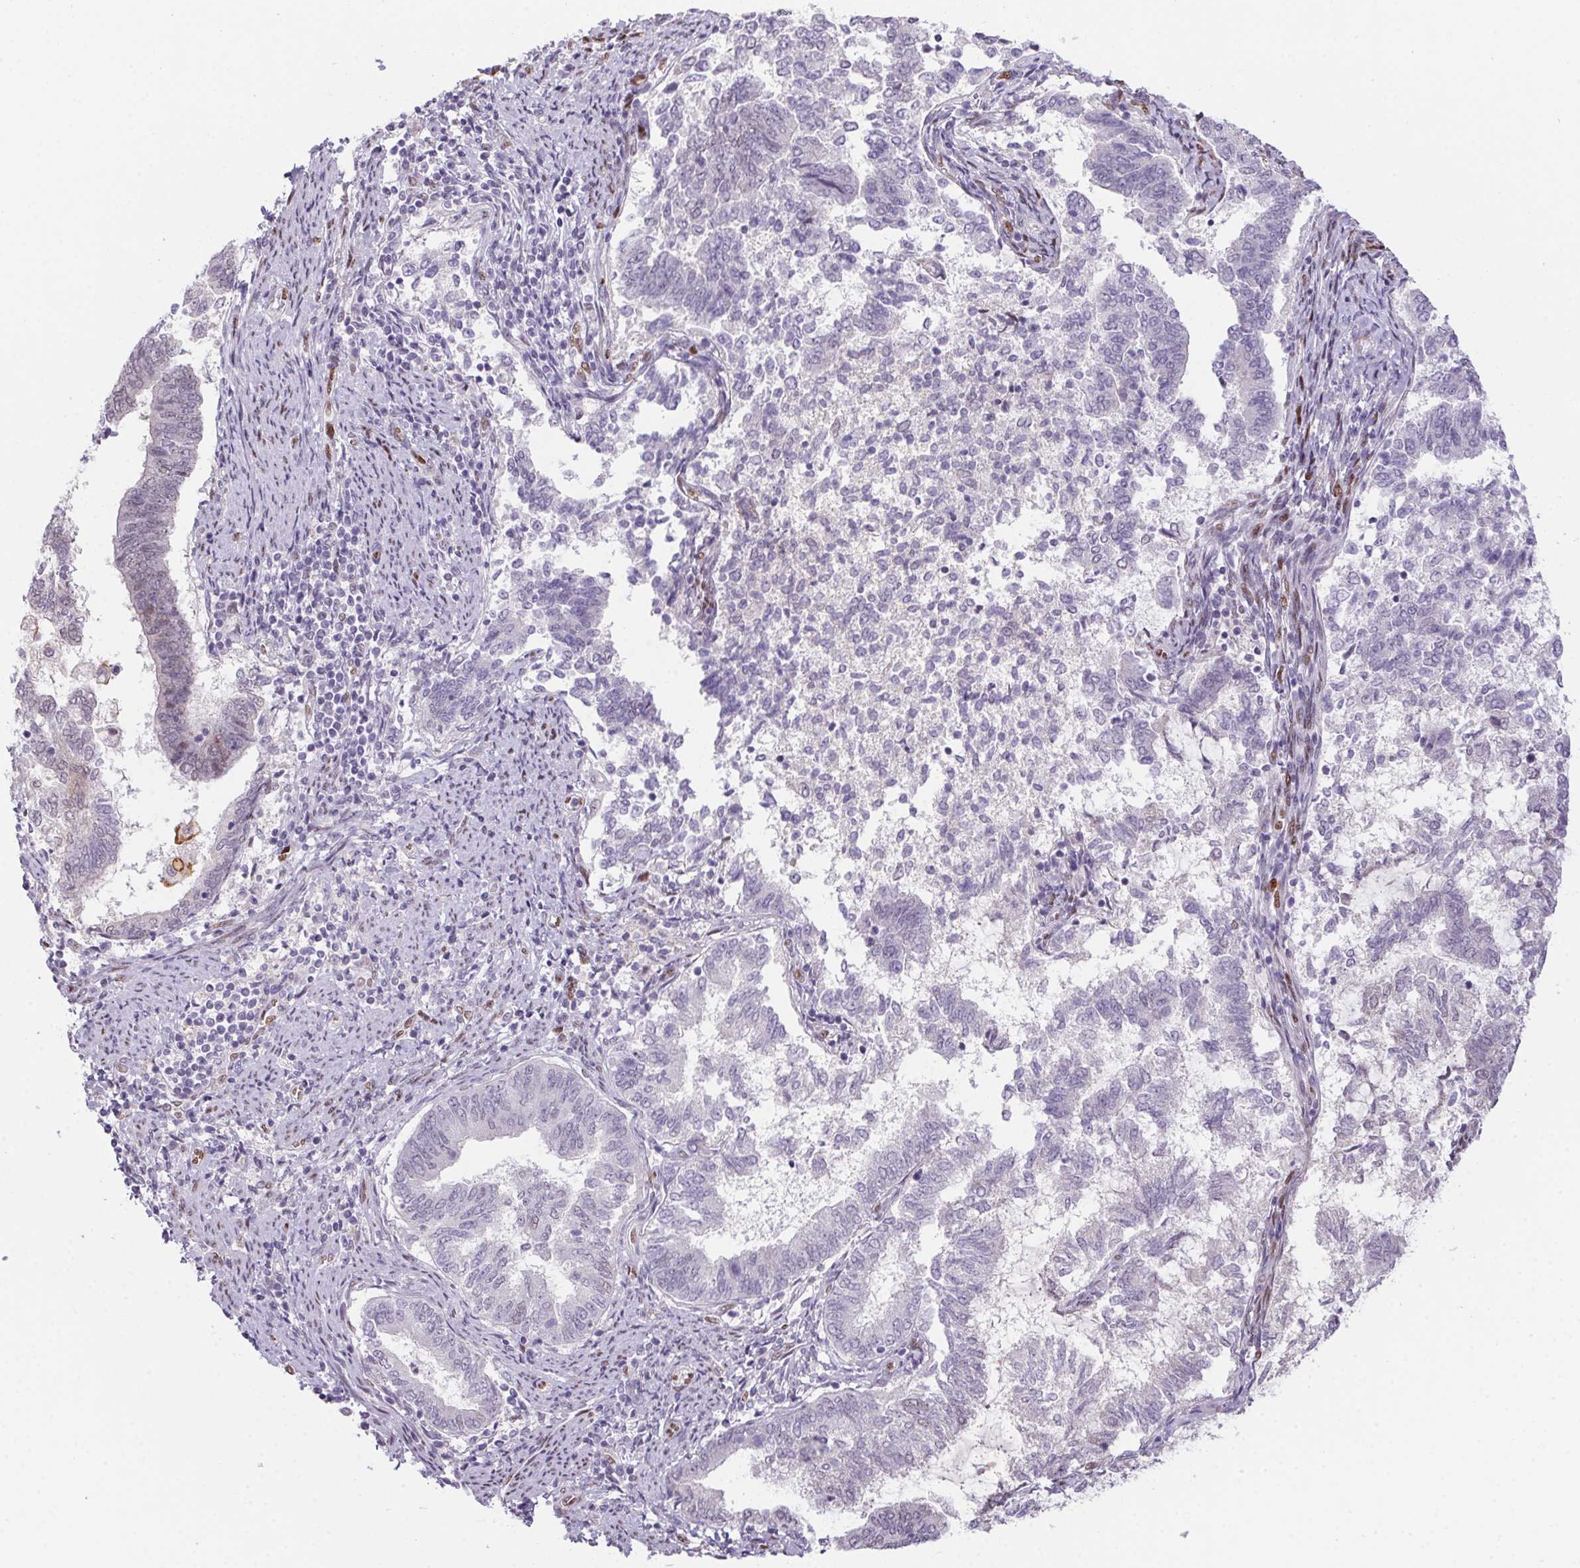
{"staining": {"intensity": "negative", "quantity": "none", "location": "none"}, "tissue": "endometrial cancer", "cell_type": "Tumor cells", "image_type": "cancer", "snomed": [{"axis": "morphology", "description": "Adenocarcinoma, NOS"}, {"axis": "topography", "description": "Endometrium"}], "caption": "The photomicrograph demonstrates no staining of tumor cells in endometrial cancer. (DAB (3,3'-diaminobenzidine) IHC visualized using brightfield microscopy, high magnification).", "gene": "SP9", "patient": {"sex": "female", "age": 65}}